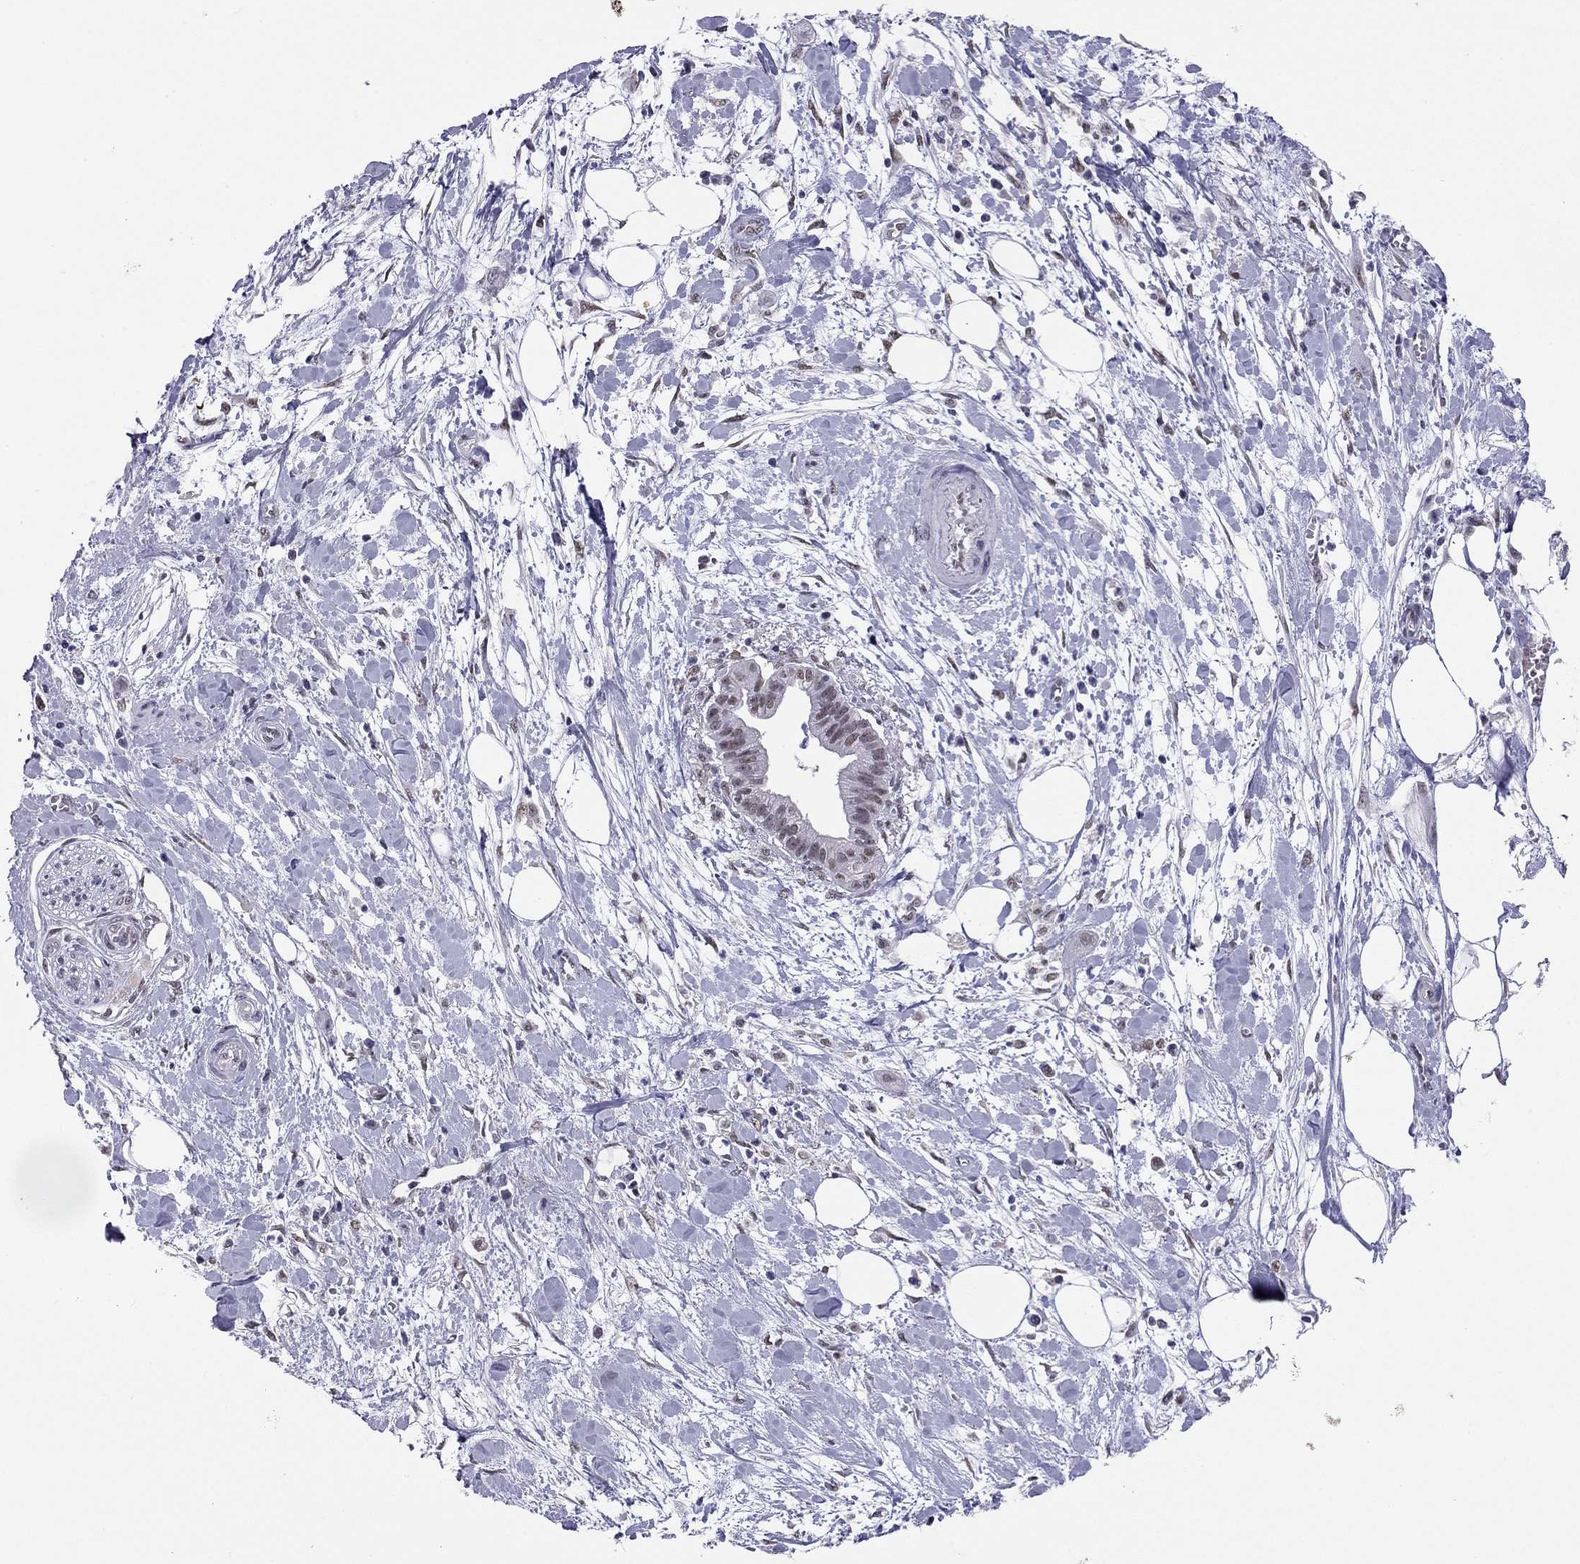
{"staining": {"intensity": "moderate", "quantity": ">75%", "location": "nuclear"}, "tissue": "pancreatic cancer", "cell_type": "Tumor cells", "image_type": "cancer", "snomed": [{"axis": "morphology", "description": "Normal tissue, NOS"}, {"axis": "morphology", "description": "Adenocarcinoma, NOS"}, {"axis": "topography", "description": "Lymph node"}, {"axis": "topography", "description": "Pancreas"}], "caption": "Immunohistochemical staining of human adenocarcinoma (pancreatic) displays moderate nuclear protein positivity in about >75% of tumor cells. (DAB IHC with brightfield microscopy, high magnification).", "gene": "DOT1L", "patient": {"sex": "female", "age": 58}}